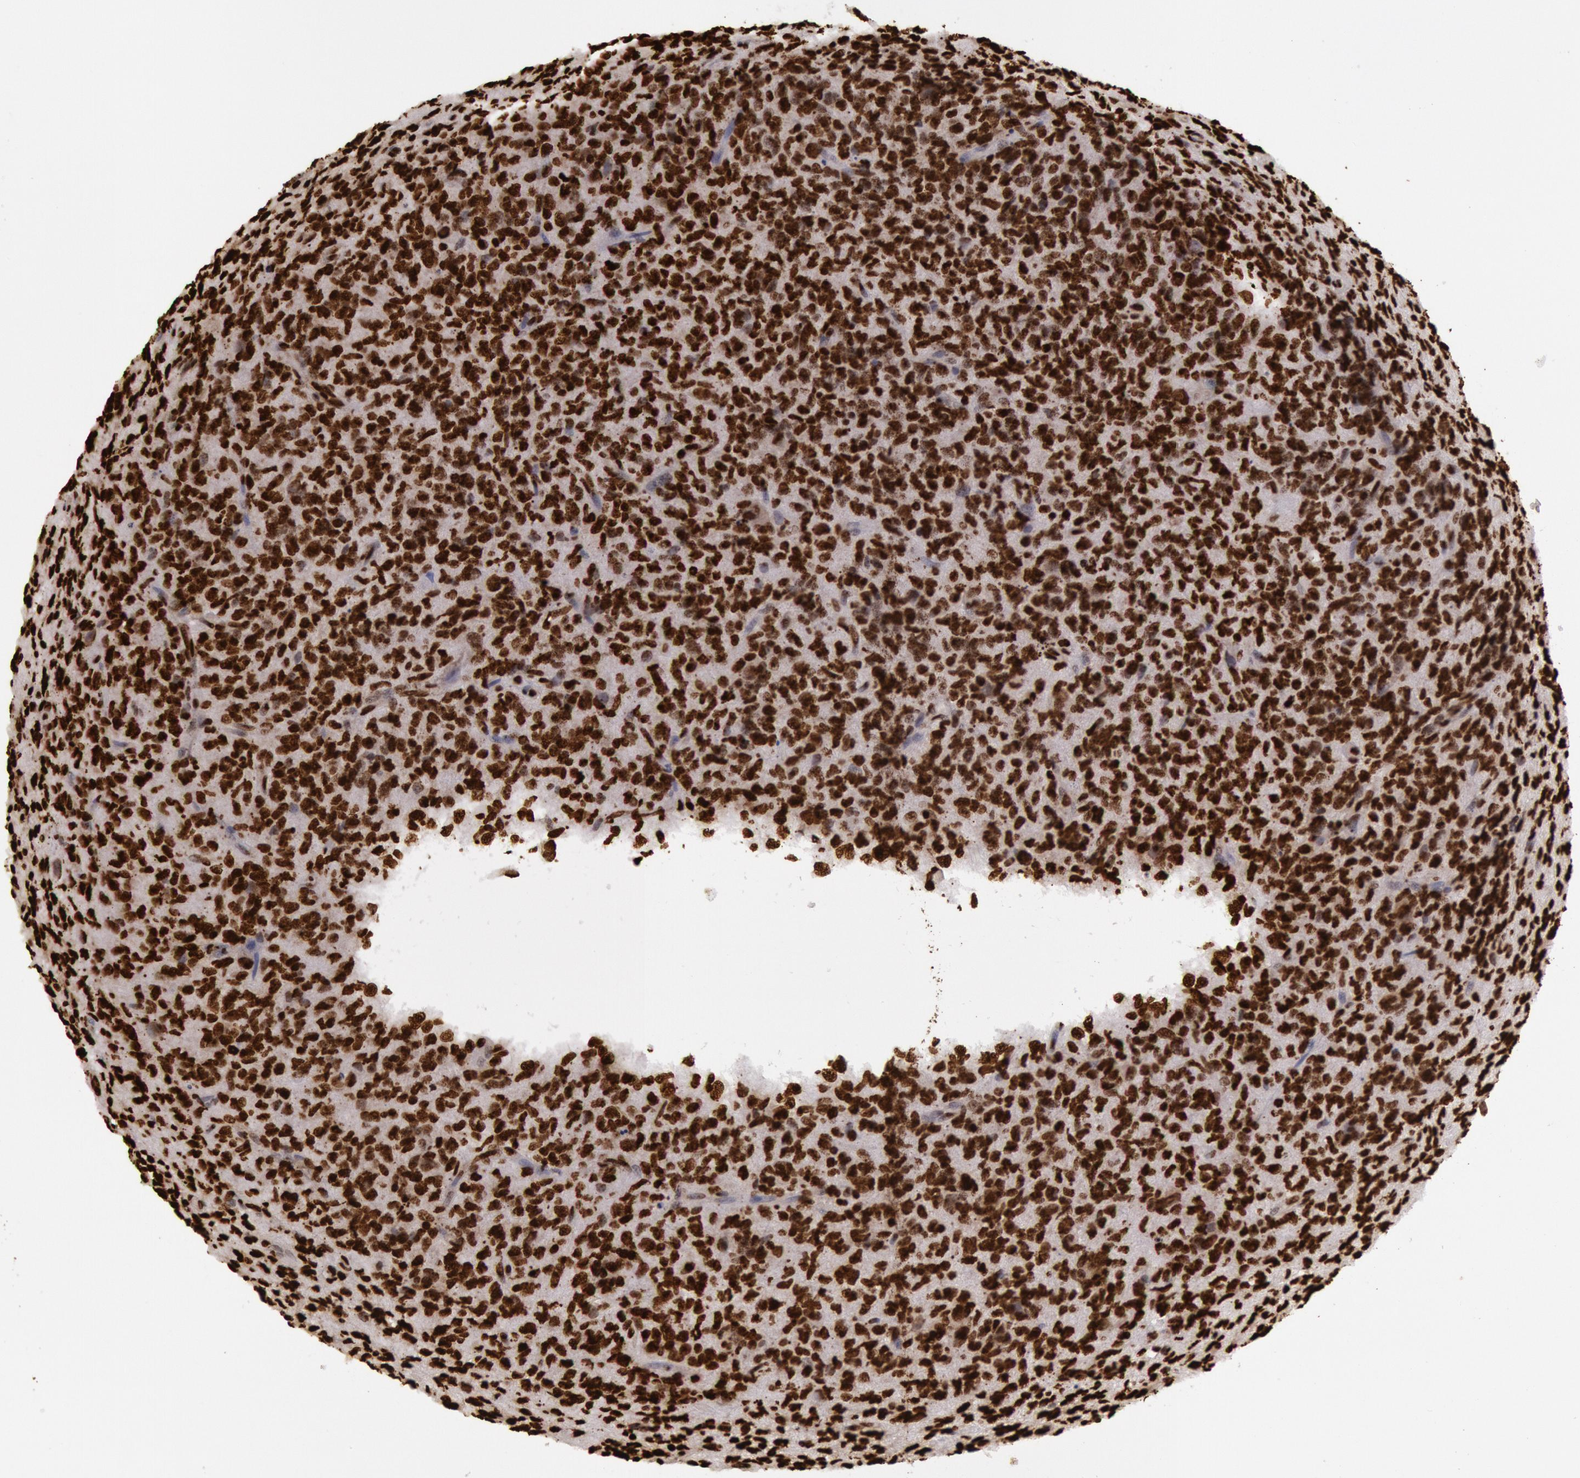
{"staining": {"intensity": "strong", "quantity": ">75%", "location": "nuclear"}, "tissue": "glioma", "cell_type": "Tumor cells", "image_type": "cancer", "snomed": [{"axis": "morphology", "description": "Glioma, malignant, High grade"}, {"axis": "topography", "description": "Brain"}], "caption": "Protein expression analysis of human malignant glioma (high-grade) reveals strong nuclear staining in about >75% of tumor cells. (Stains: DAB in brown, nuclei in blue, Microscopy: brightfield microscopy at high magnification).", "gene": "H3-4", "patient": {"sex": "male", "age": 36}}